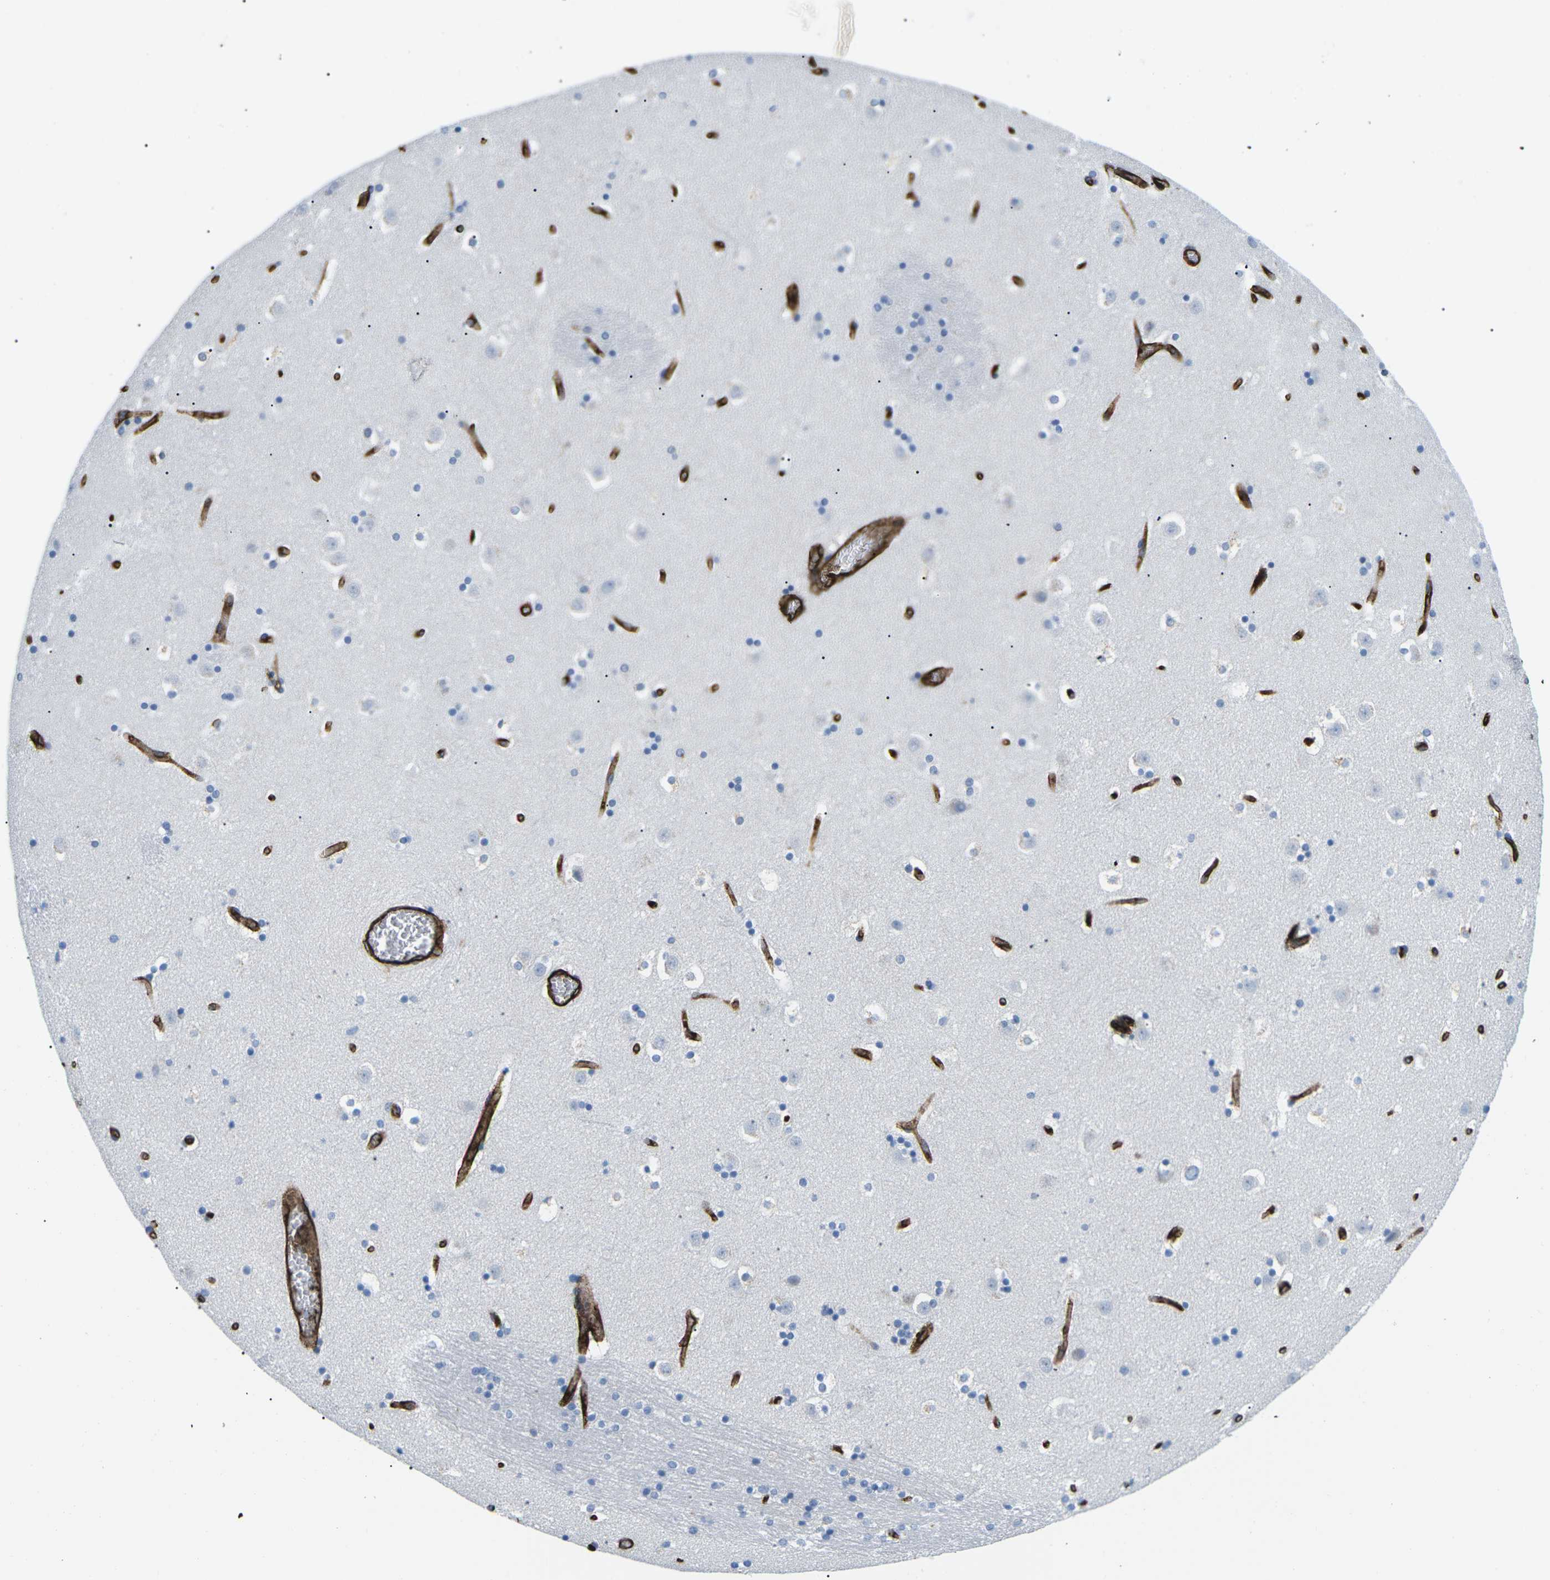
{"staining": {"intensity": "negative", "quantity": "none", "location": "none"}, "tissue": "caudate", "cell_type": "Glial cells", "image_type": "normal", "snomed": [{"axis": "morphology", "description": "Normal tissue, NOS"}, {"axis": "topography", "description": "Lateral ventricle wall"}], "caption": "IHC micrograph of normal caudate stained for a protein (brown), which reveals no staining in glial cells. (DAB (3,3'-diaminobenzidine) IHC, high magnification).", "gene": "HLA", "patient": {"sex": "male", "age": 45}}